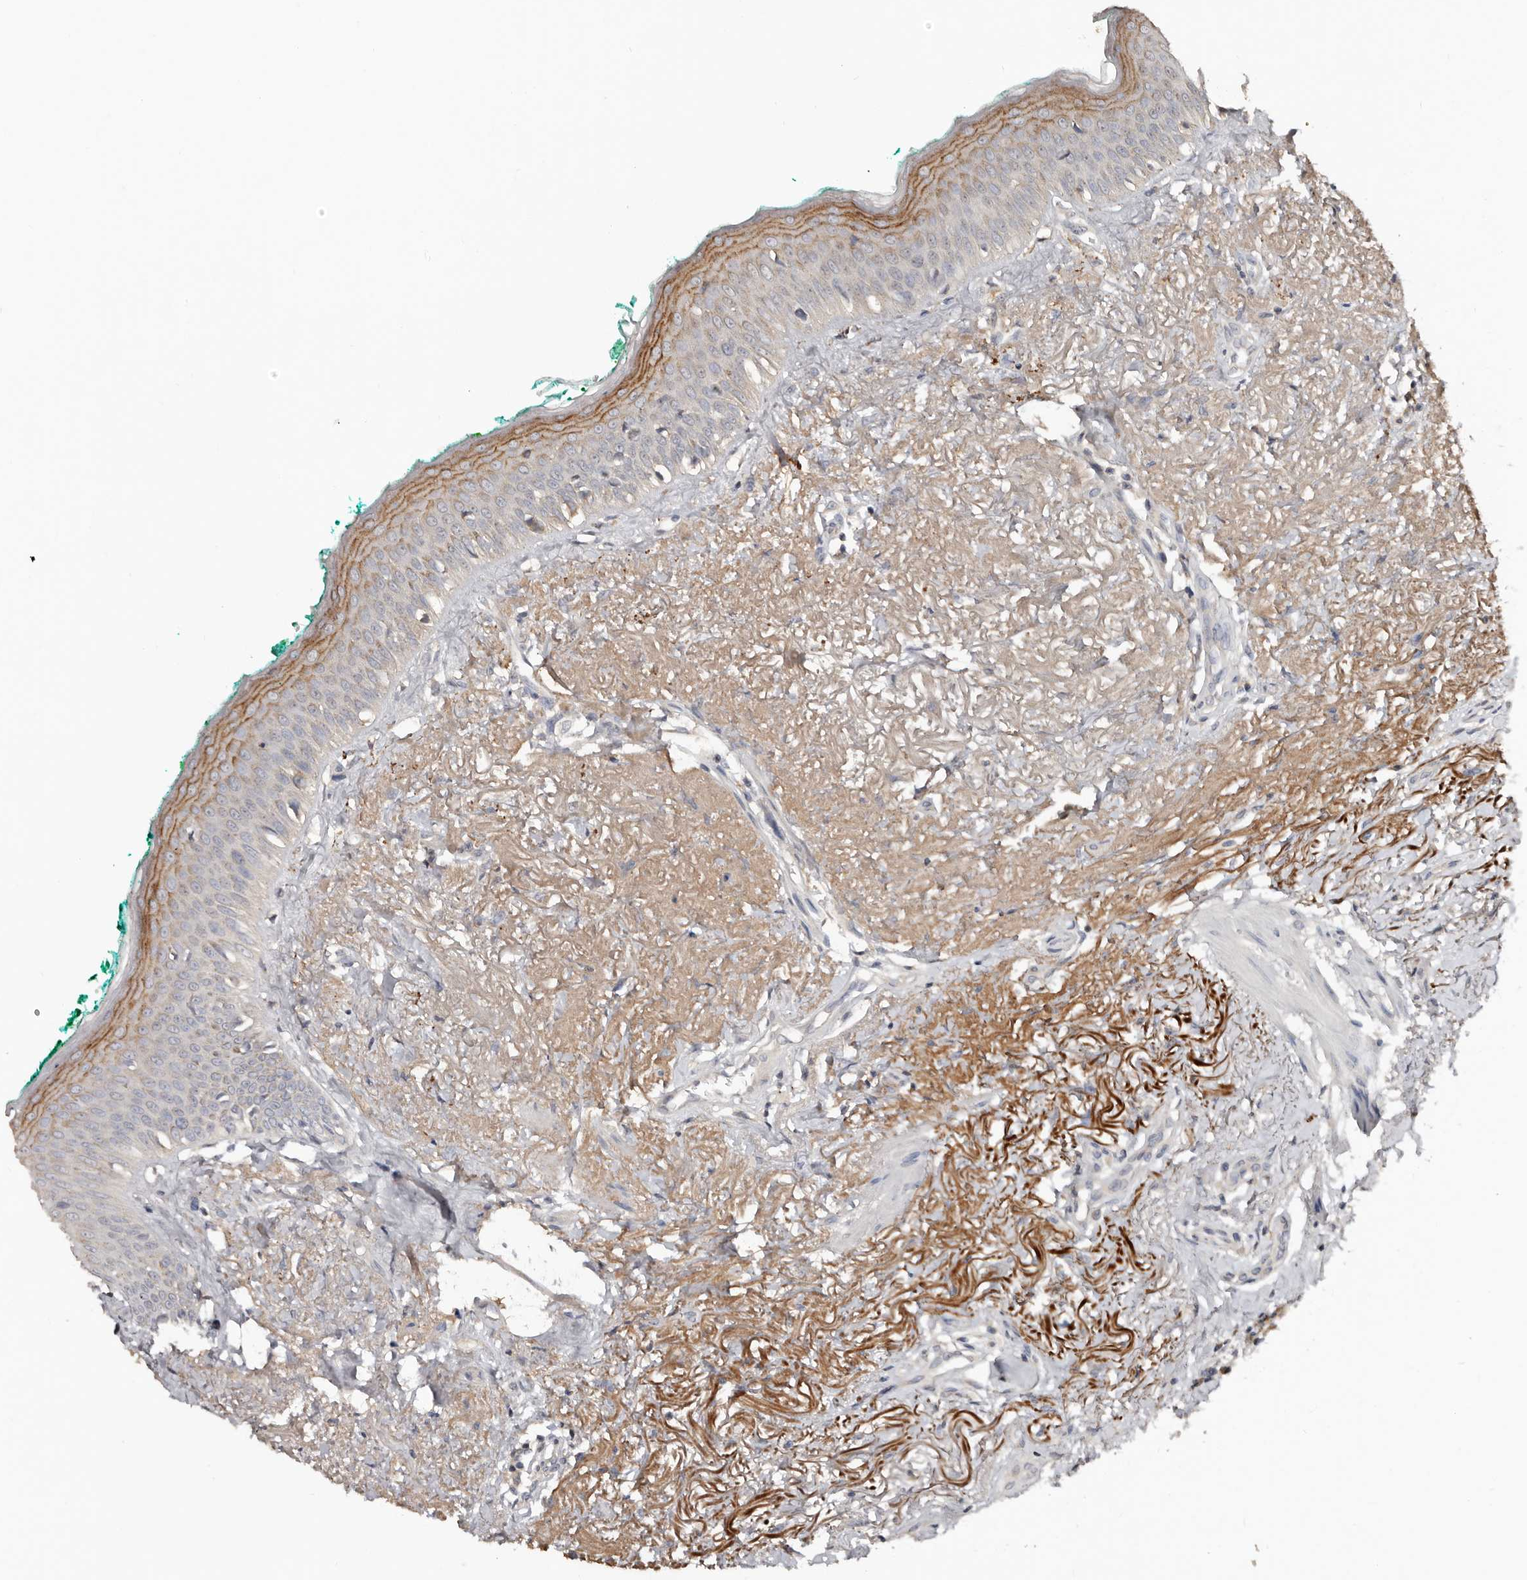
{"staining": {"intensity": "moderate", "quantity": "<25%", "location": "cytoplasmic/membranous"}, "tissue": "oral mucosa", "cell_type": "Squamous epithelial cells", "image_type": "normal", "snomed": [{"axis": "morphology", "description": "Normal tissue, NOS"}, {"axis": "topography", "description": "Oral tissue"}], "caption": "A photomicrograph showing moderate cytoplasmic/membranous staining in about <25% of squamous epithelial cells in unremarkable oral mucosa, as visualized by brown immunohistochemical staining.", "gene": "SLC39A2", "patient": {"sex": "female", "age": 70}}